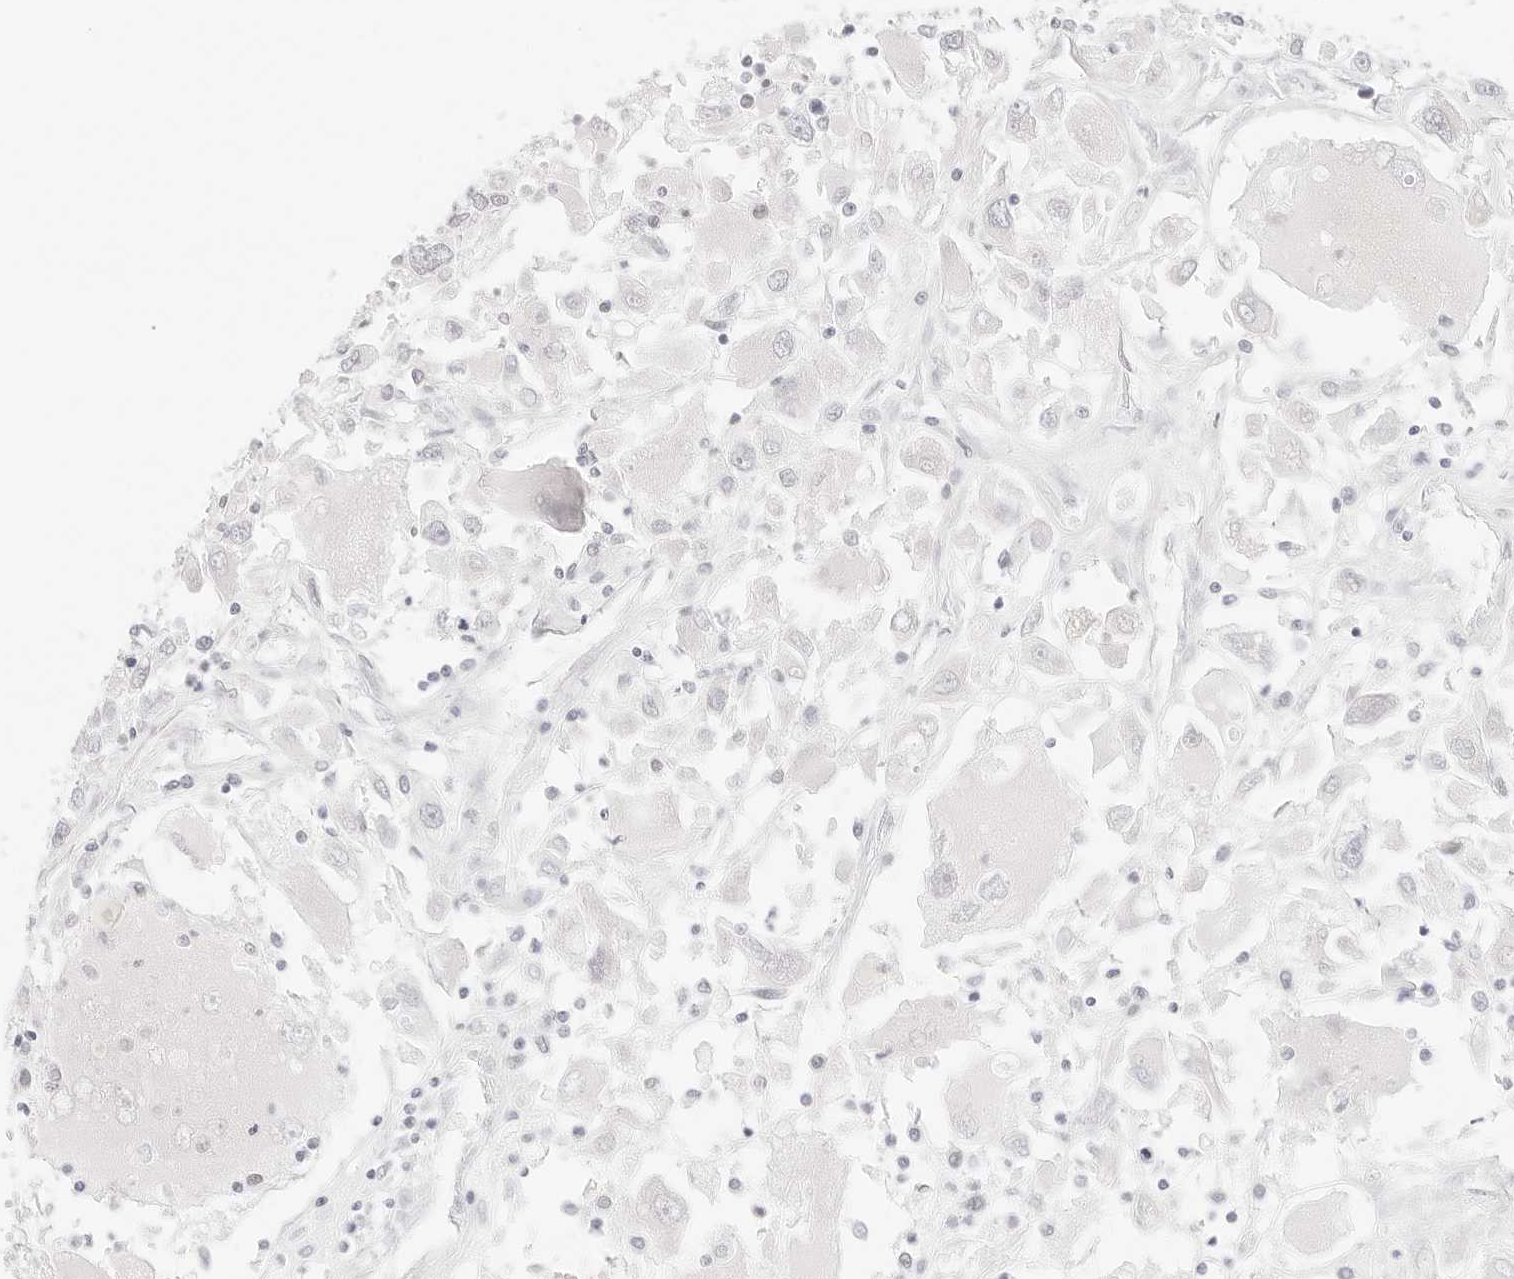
{"staining": {"intensity": "negative", "quantity": "none", "location": "none"}, "tissue": "renal cancer", "cell_type": "Tumor cells", "image_type": "cancer", "snomed": [{"axis": "morphology", "description": "Adenocarcinoma, NOS"}, {"axis": "topography", "description": "Kidney"}], "caption": "An IHC image of renal adenocarcinoma is shown. There is no staining in tumor cells of renal adenocarcinoma.", "gene": "ITGA6", "patient": {"sex": "female", "age": 52}}